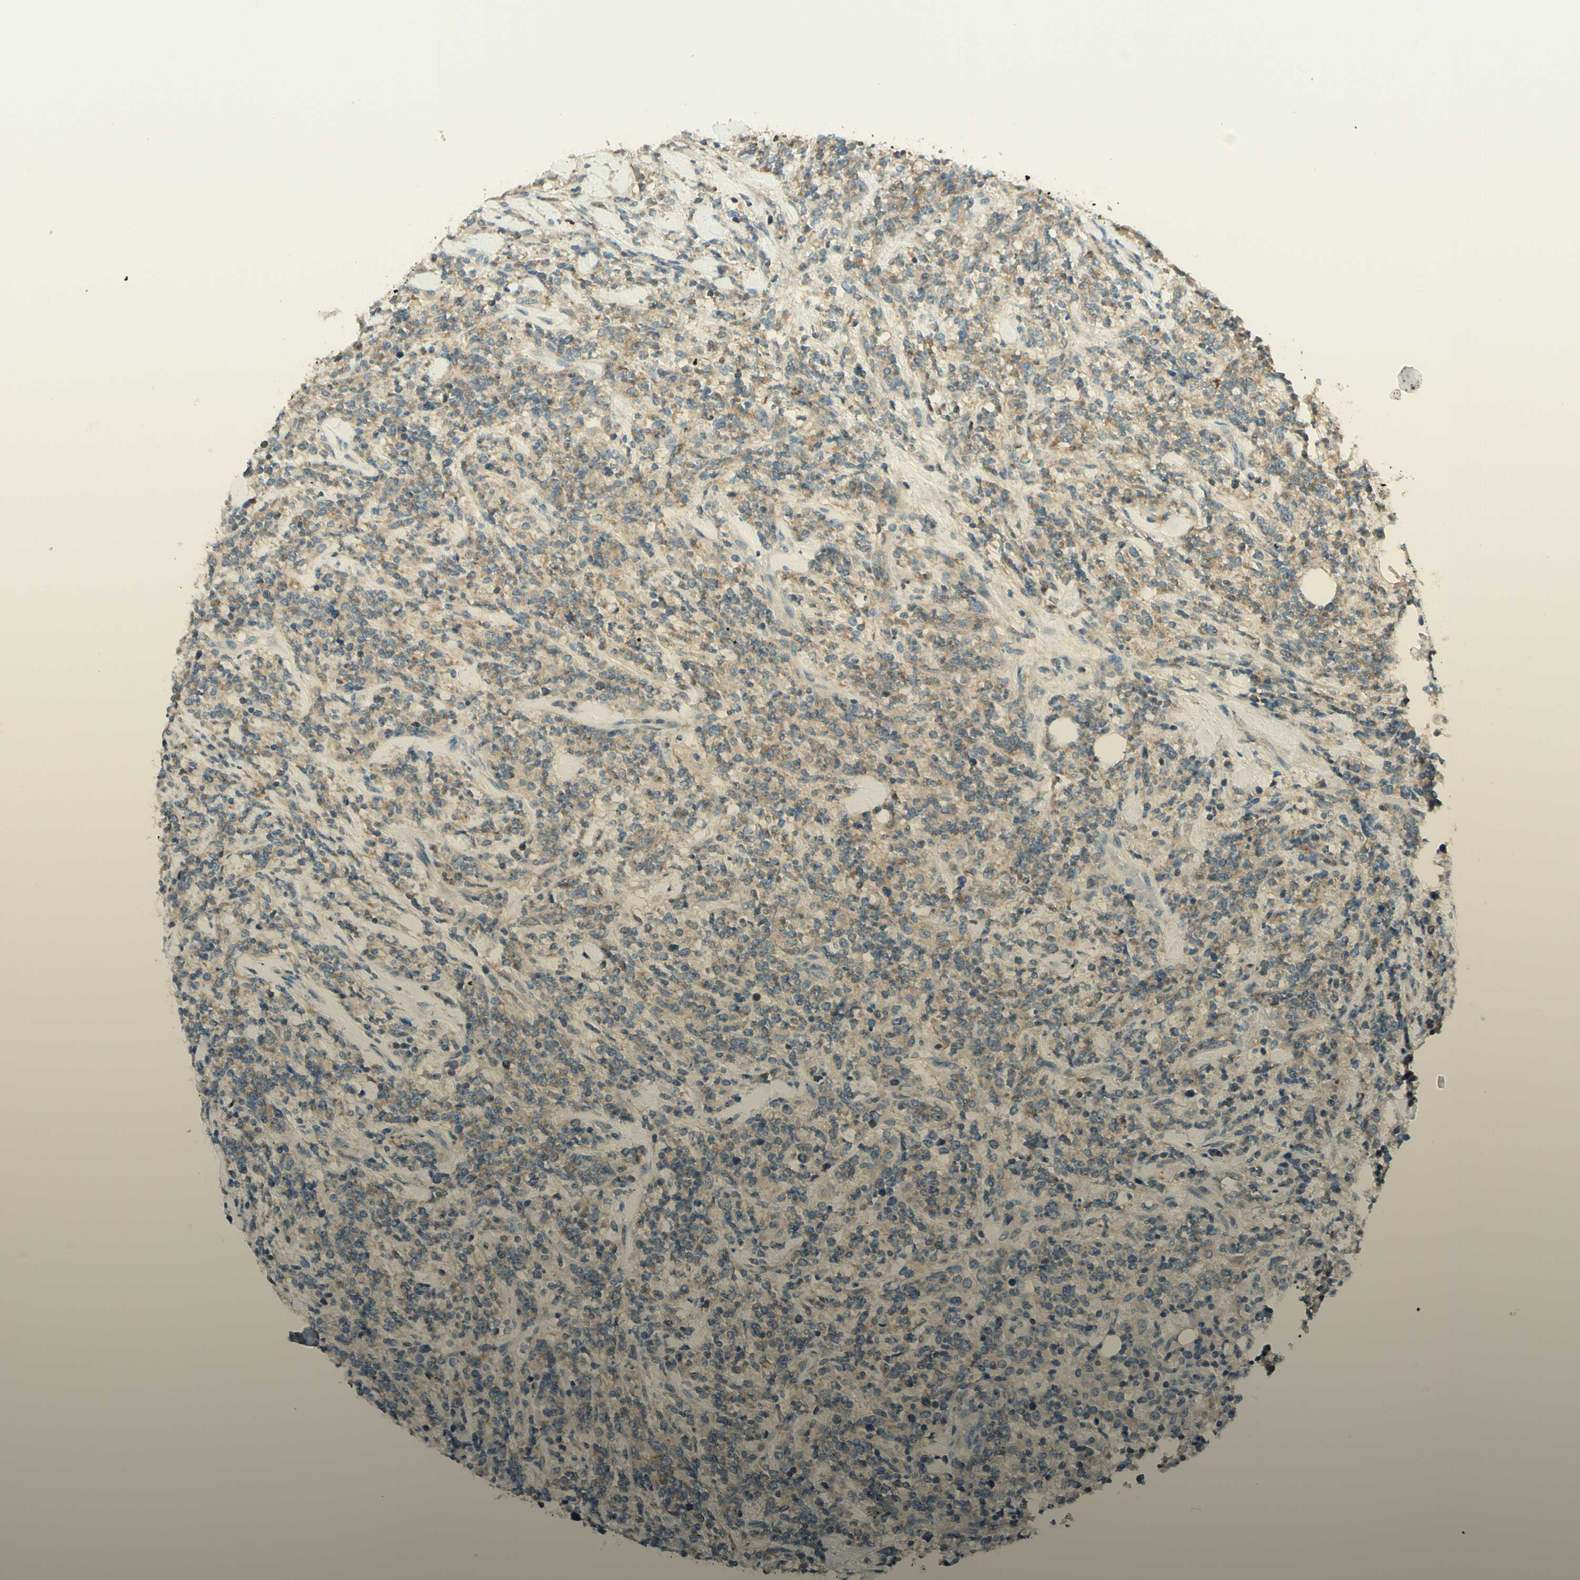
{"staining": {"intensity": "negative", "quantity": "none", "location": "none"}, "tissue": "lymphoma", "cell_type": "Tumor cells", "image_type": "cancer", "snomed": [{"axis": "morphology", "description": "Malignant lymphoma, non-Hodgkin's type, High grade"}, {"axis": "topography", "description": "Soft tissue"}], "caption": "This is an immunohistochemistry photomicrograph of human lymphoma. There is no expression in tumor cells.", "gene": "PROM1", "patient": {"sex": "male", "age": 18}}